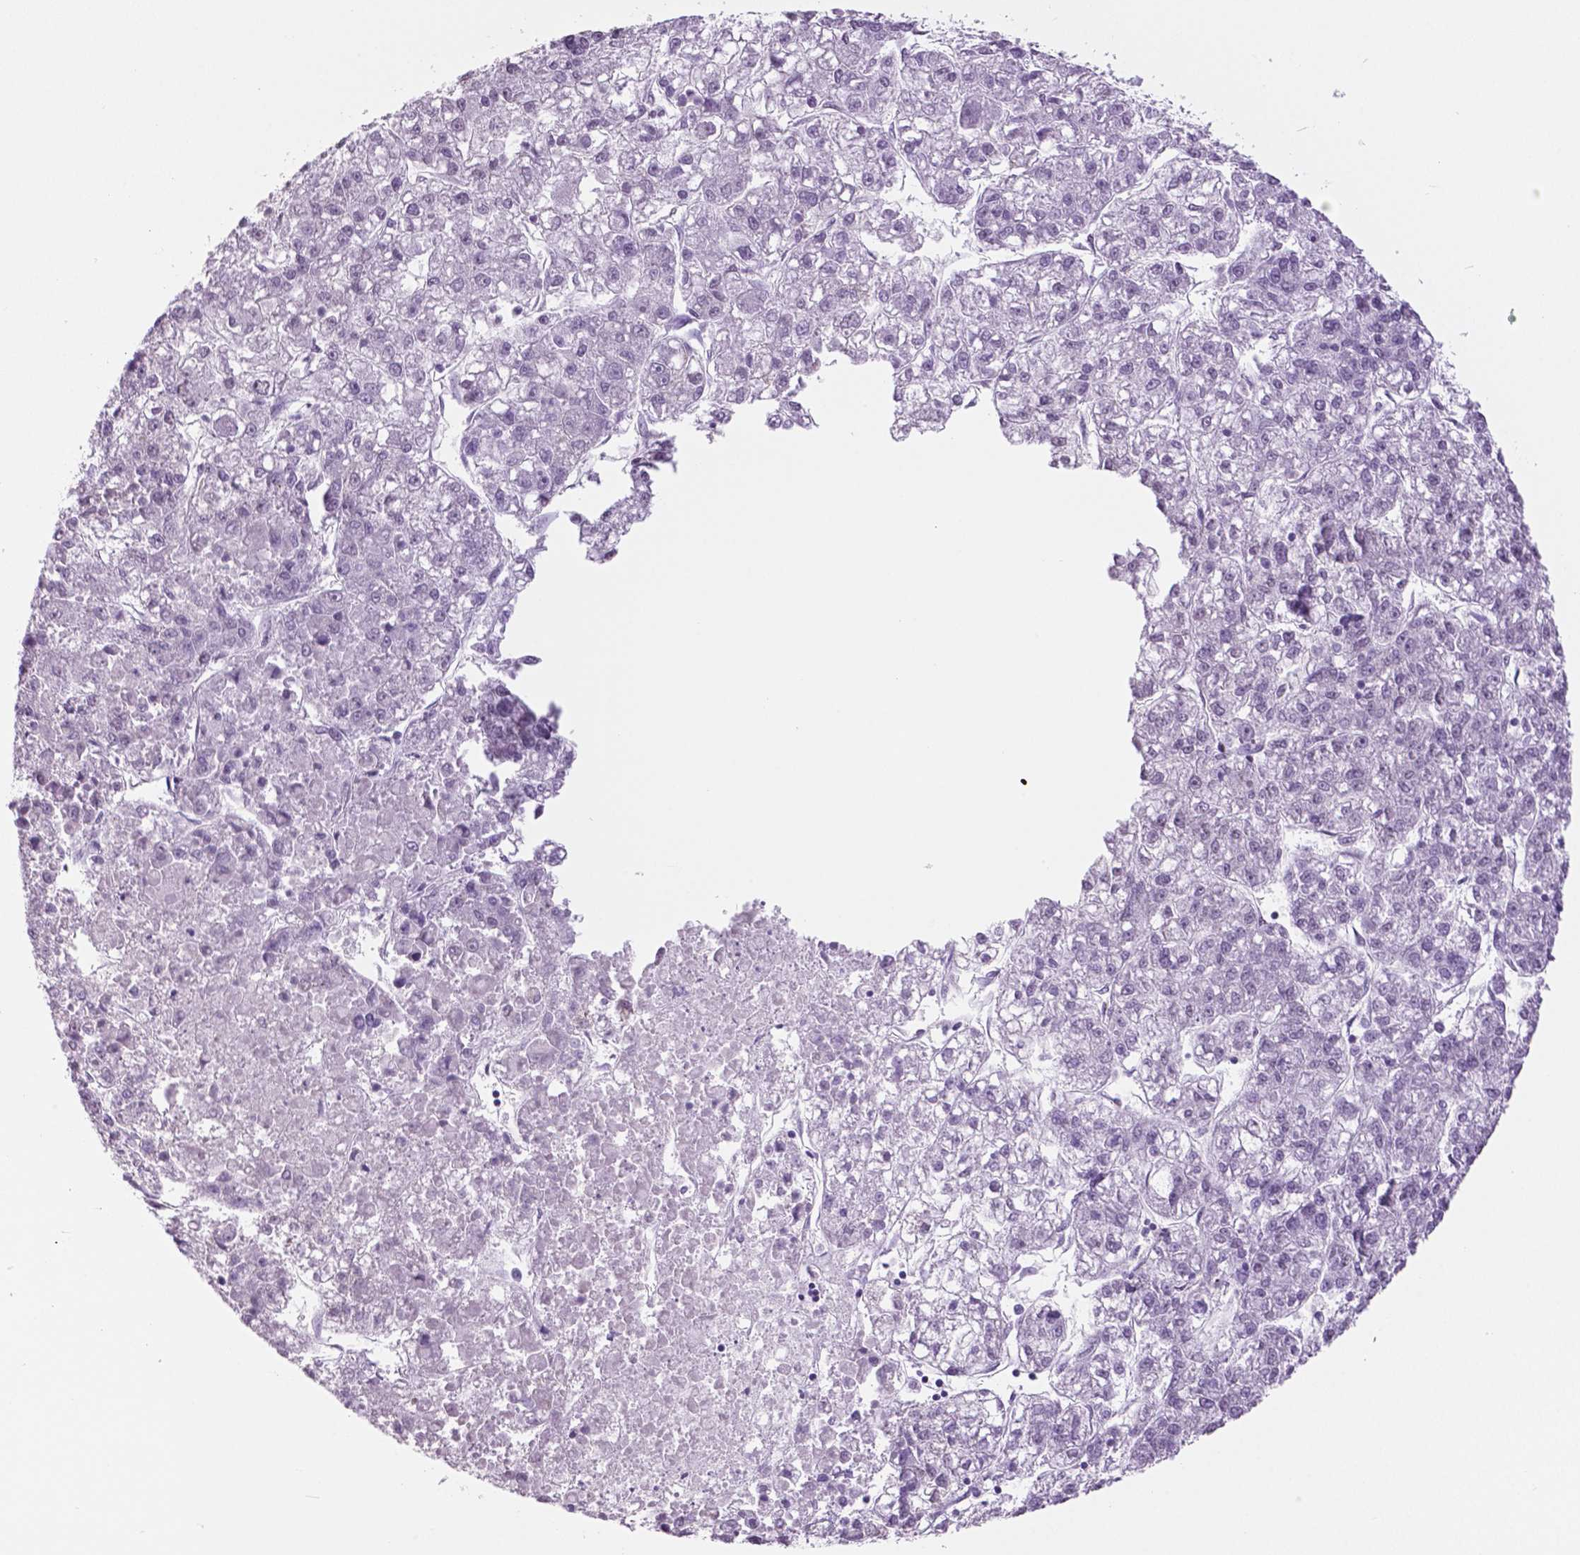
{"staining": {"intensity": "negative", "quantity": "none", "location": "none"}, "tissue": "liver cancer", "cell_type": "Tumor cells", "image_type": "cancer", "snomed": [{"axis": "morphology", "description": "Carcinoma, Hepatocellular, NOS"}, {"axis": "topography", "description": "Liver"}], "caption": "Photomicrograph shows no significant protein staining in tumor cells of hepatocellular carcinoma (liver).", "gene": "IGF2BP1", "patient": {"sex": "male", "age": 56}}